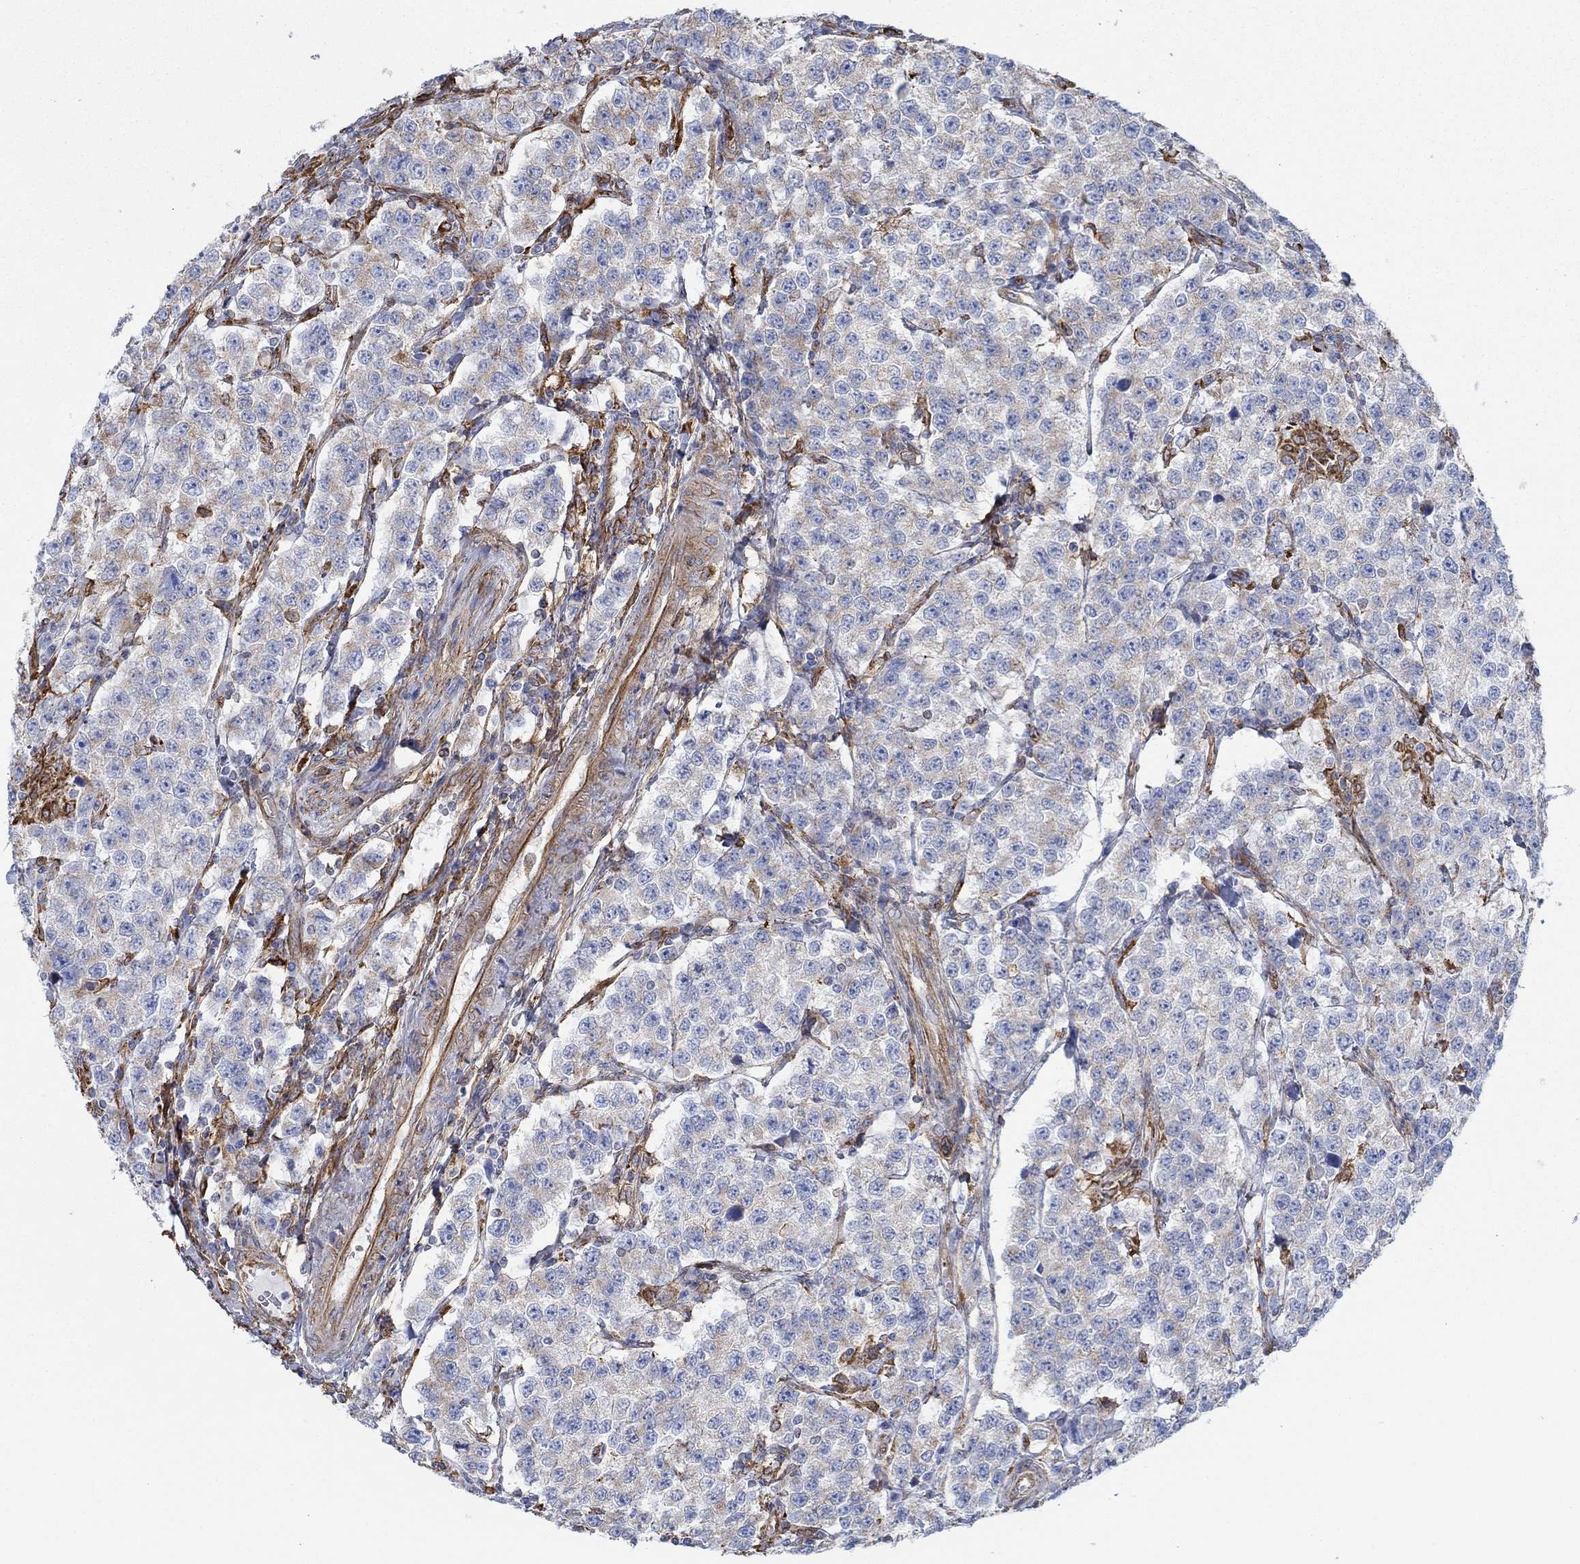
{"staining": {"intensity": "negative", "quantity": "none", "location": "none"}, "tissue": "testis cancer", "cell_type": "Tumor cells", "image_type": "cancer", "snomed": [{"axis": "morphology", "description": "Seminoma, NOS"}, {"axis": "topography", "description": "Testis"}], "caption": "DAB (3,3'-diaminobenzidine) immunohistochemical staining of human testis seminoma reveals no significant positivity in tumor cells.", "gene": "STC2", "patient": {"sex": "male", "age": 59}}